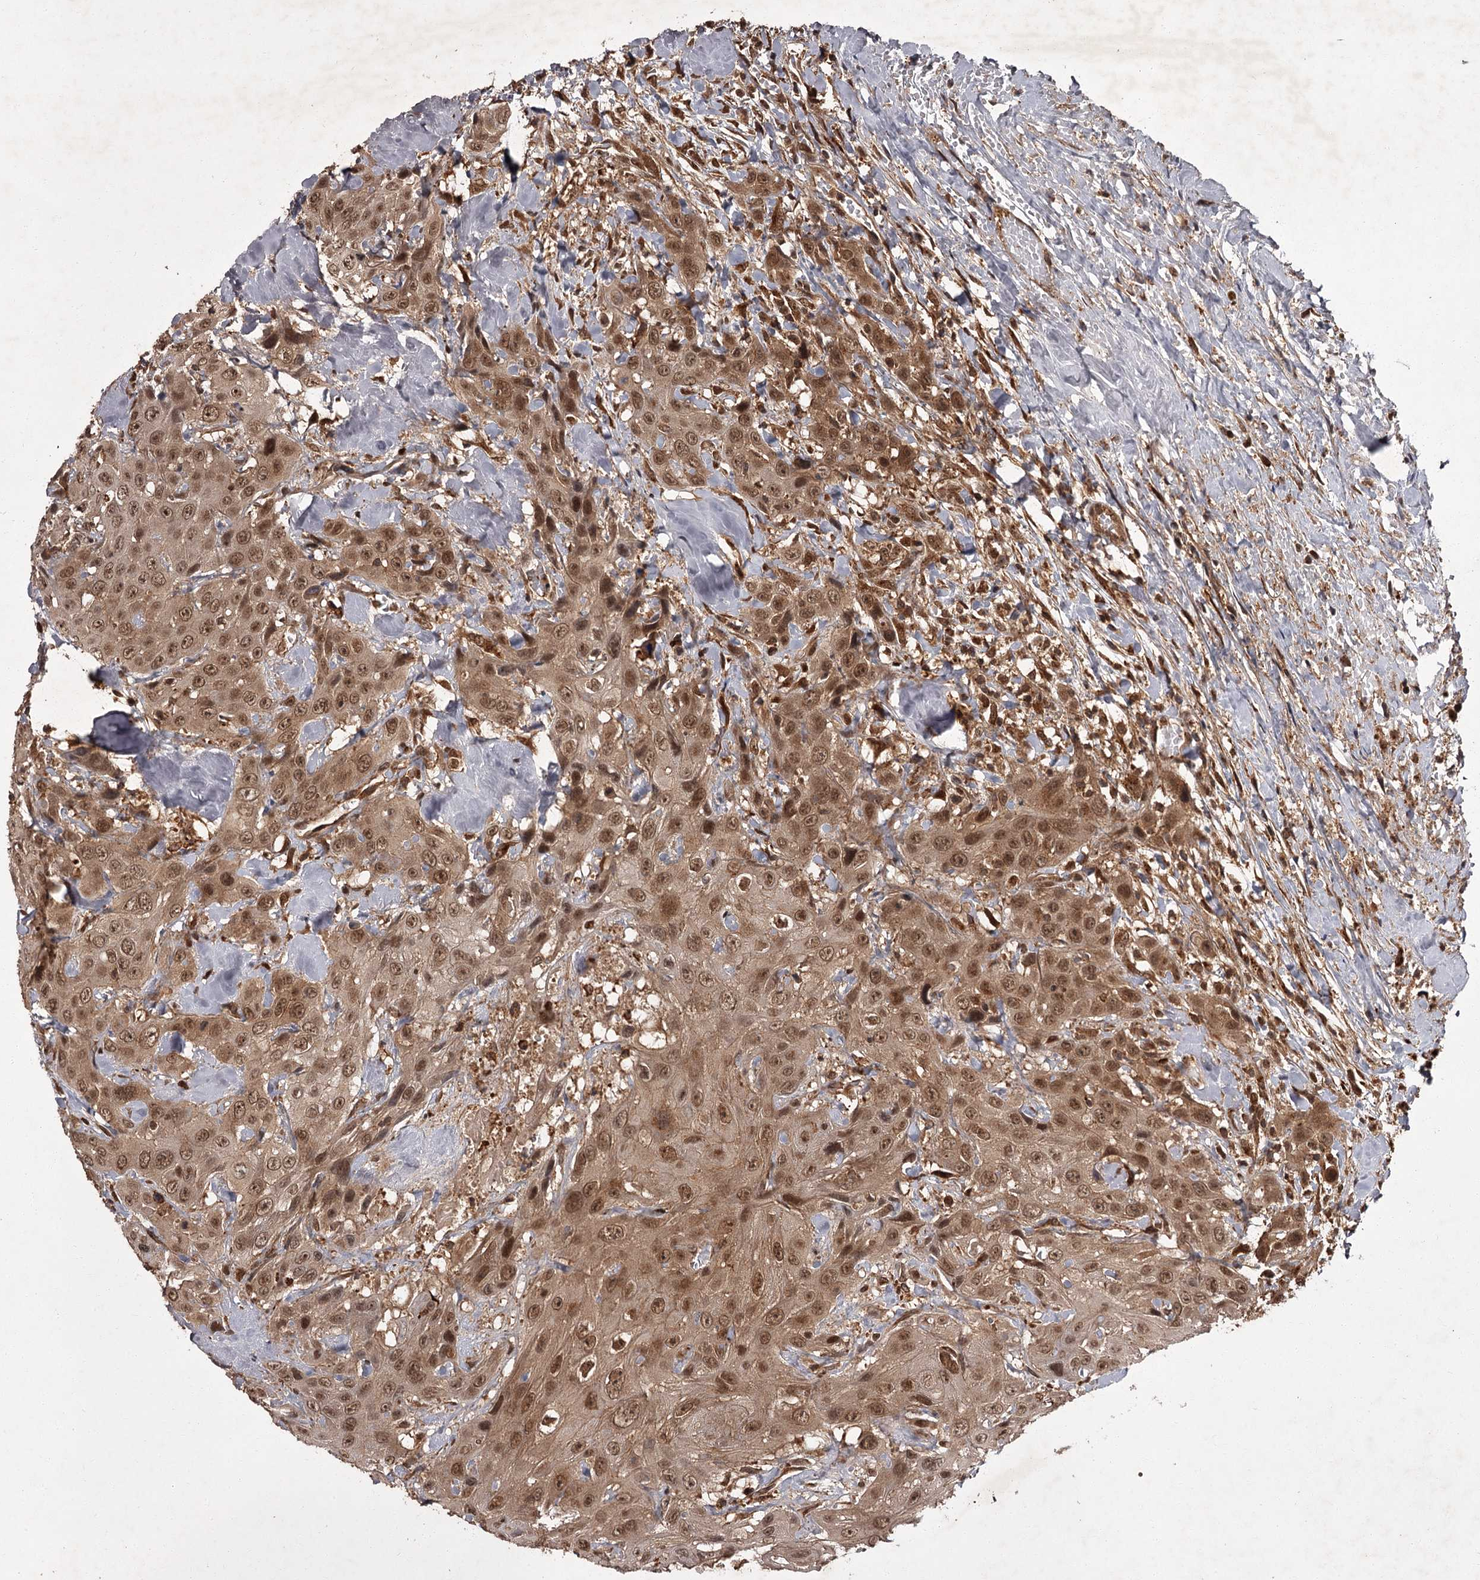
{"staining": {"intensity": "moderate", "quantity": ">75%", "location": "cytoplasmic/membranous,nuclear"}, "tissue": "head and neck cancer", "cell_type": "Tumor cells", "image_type": "cancer", "snomed": [{"axis": "morphology", "description": "Squamous cell carcinoma, NOS"}, {"axis": "topography", "description": "Head-Neck"}], "caption": "Human head and neck cancer (squamous cell carcinoma) stained with a protein marker exhibits moderate staining in tumor cells.", "gene": "TBC1D23", "patient": {"sex": "male", "age": 81}}